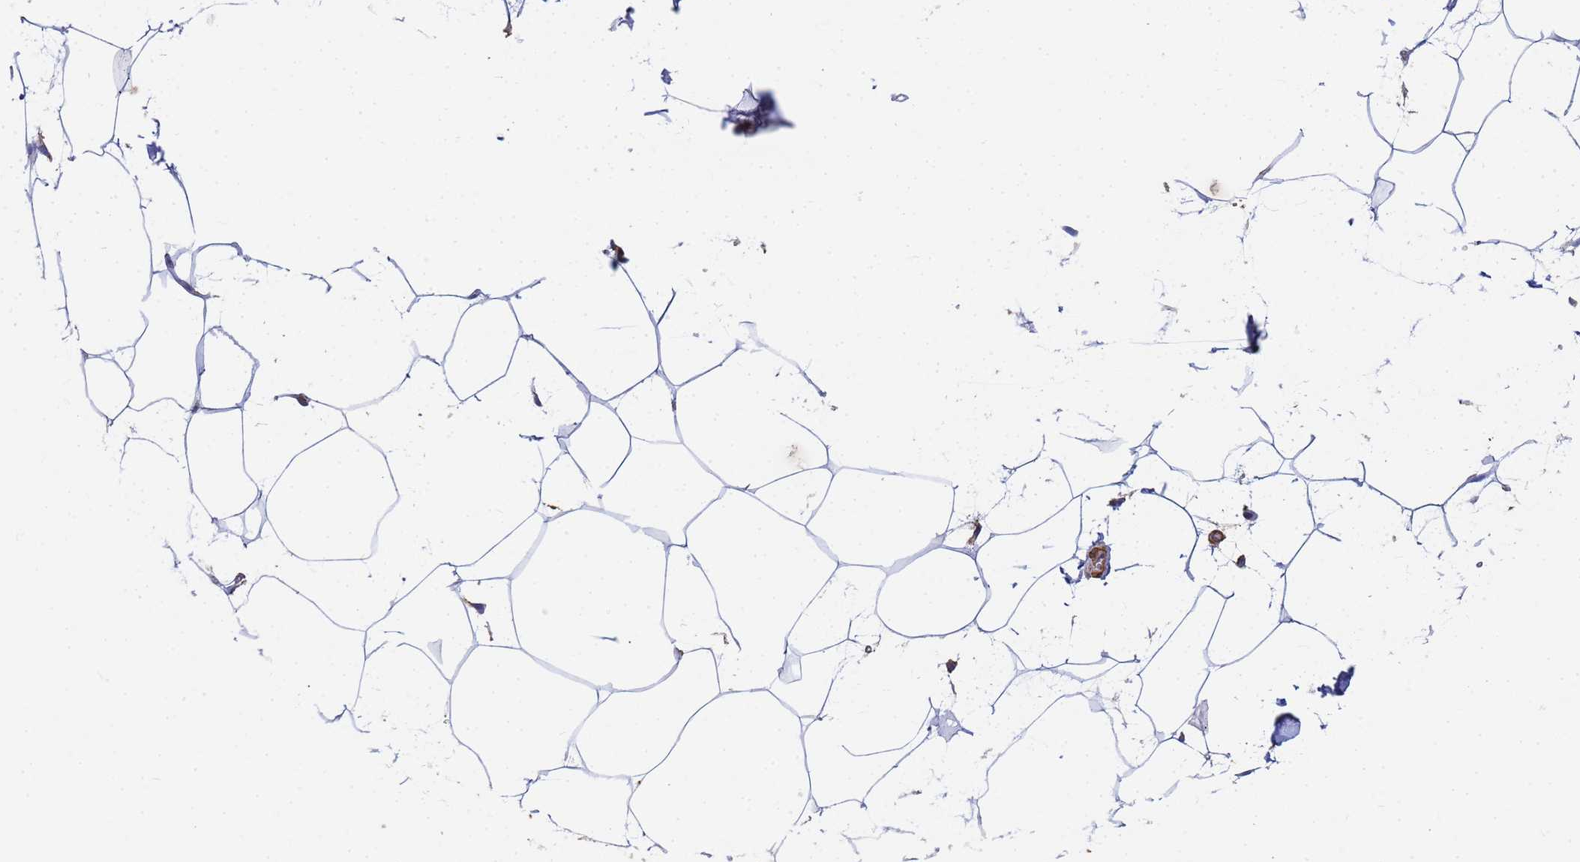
{"staining": {"intensity": "negative", "quantity": "none", "location": "none"}, "tissue": "adipose tissue", "cell_type": "Adipocytes", "image_type": "normal", "snomed": [{"axis": "morphology", "description": "Normal tissue, NOS"}, {"axis": "topography", "description": "Adipose tissue"}], "caption": "An immunohistochemistry (IHC) image of benign adipose tissue is shown. There is no staining in adipocytes of adipose tissue. (Brightfield microscopy of DAB IHC at high magnification).", "gene": "TPM1", "patient": {"sex": "female", "age": 37}}